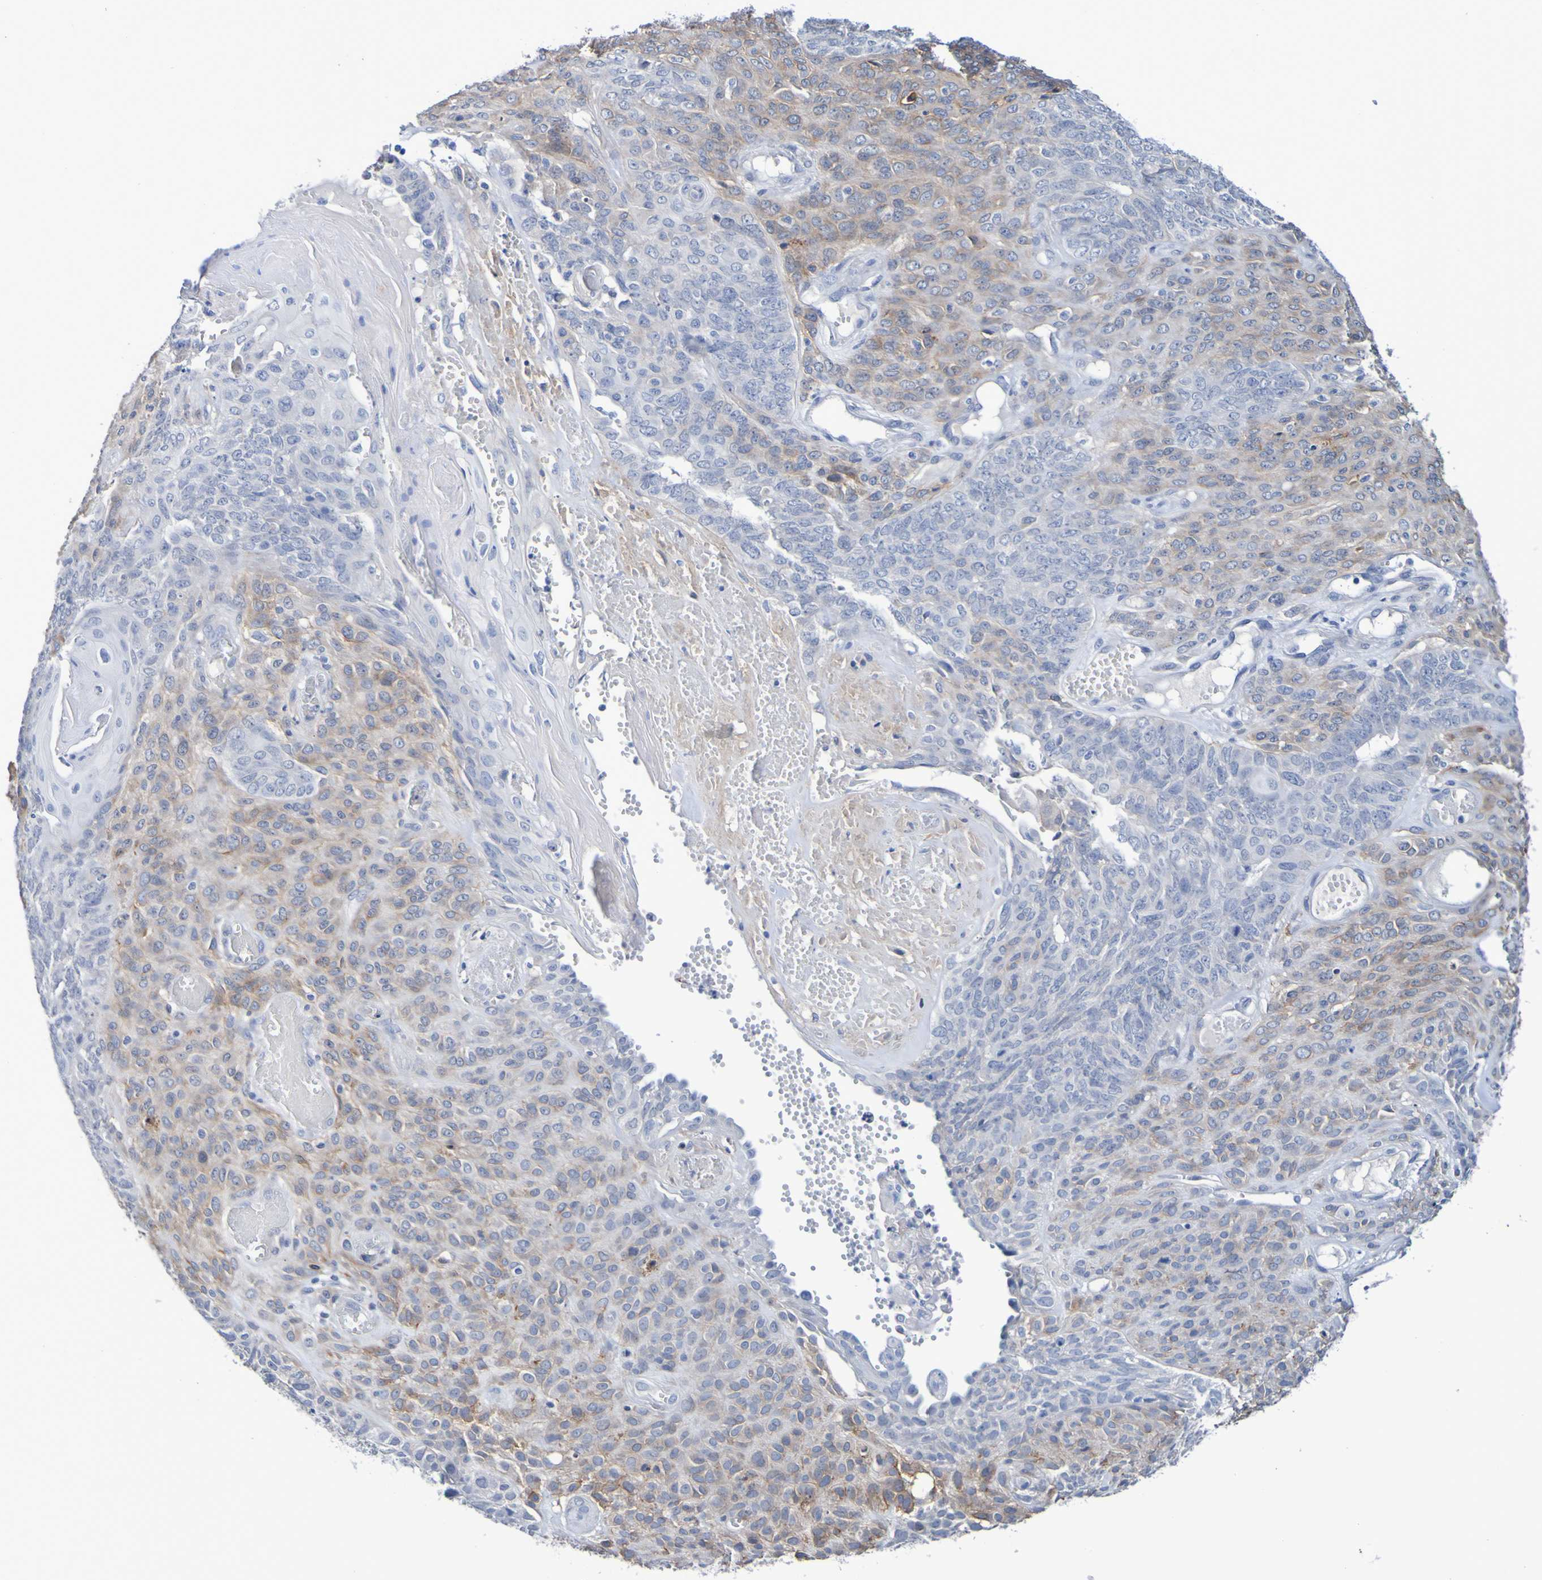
{"staining": {"intensity": "weak", "quantity": "25%-75%", "location": "cytoplasmic/membranous"}, "tissue": "endometrial cancer", "cell_type": "Tumor cells", "image_type": "cancer", "snomed": [{"axis": "morphology", "description": "Adenocarcinoma, NOS"}, {"axis": "topography", "description": "Endometrium"}], "caption": "Immunohistochemical staining of endometrial cancer (adenocarcinoma) displays low levels of weak cytoplasmic/membranous protein staining in approximately 25%-75% of tumor cells.", "gene": "SGCB", "patient": {"sex": "female", "age": 32}}